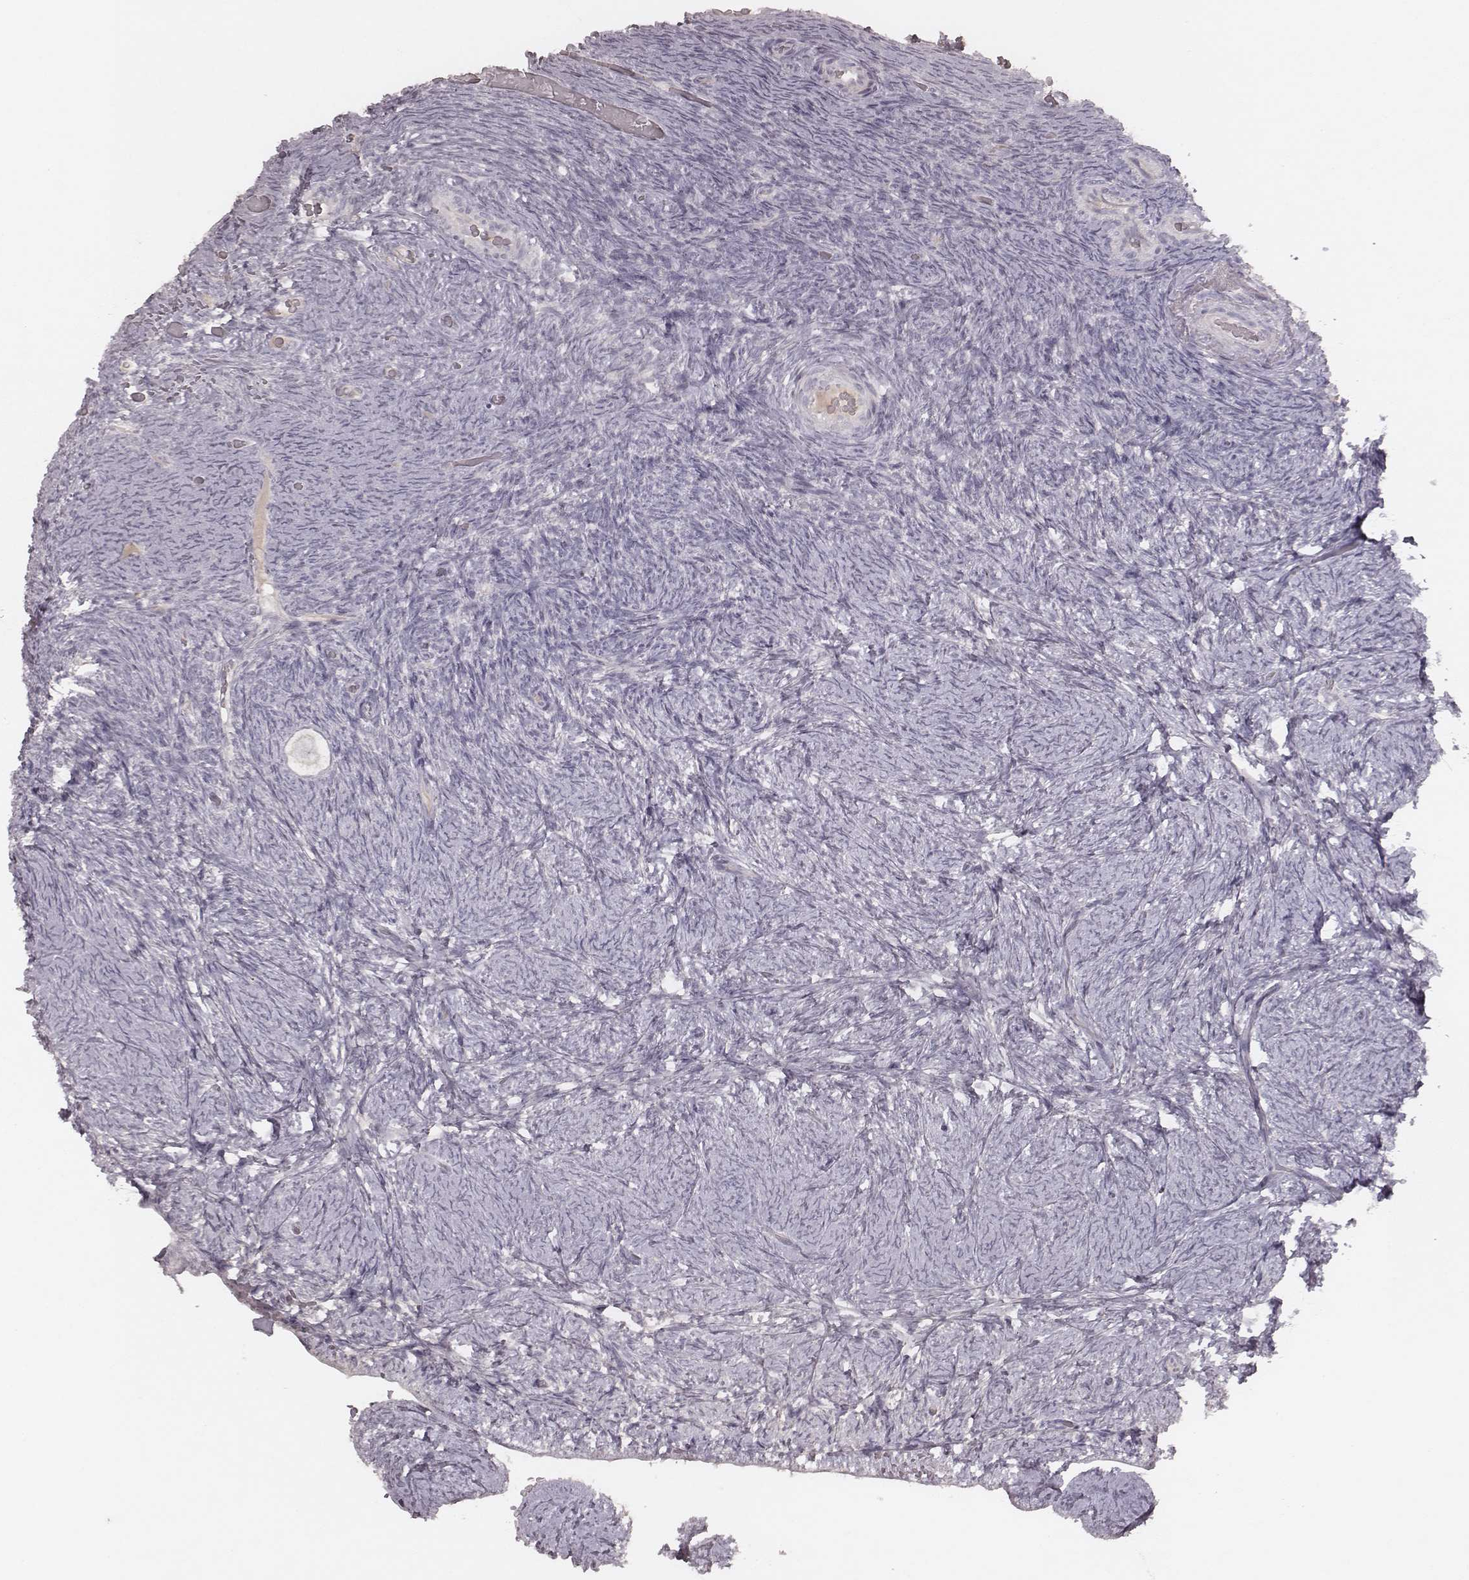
{"staining": {"intensity": "negative", "quantity": "none", "location": "none"}, "tissue": "ovary", "cell_type": "Follicle cells", "image_type": "normal", "snomed": [{"axis": "morphology", "description": "Normal tissue, NOS"}, {"axis": "topography", "description": "Ovary"}], "caption": "High magnification brightfield microscopy of benign ovary stained with DAB (3,3'-diaminobenzidine) (brown) and counterstained with hematoxylin (blue): follicle cells show no significant staining.", "gene": "FAM13B", "patient": {"sex": "female", "age": 34}}